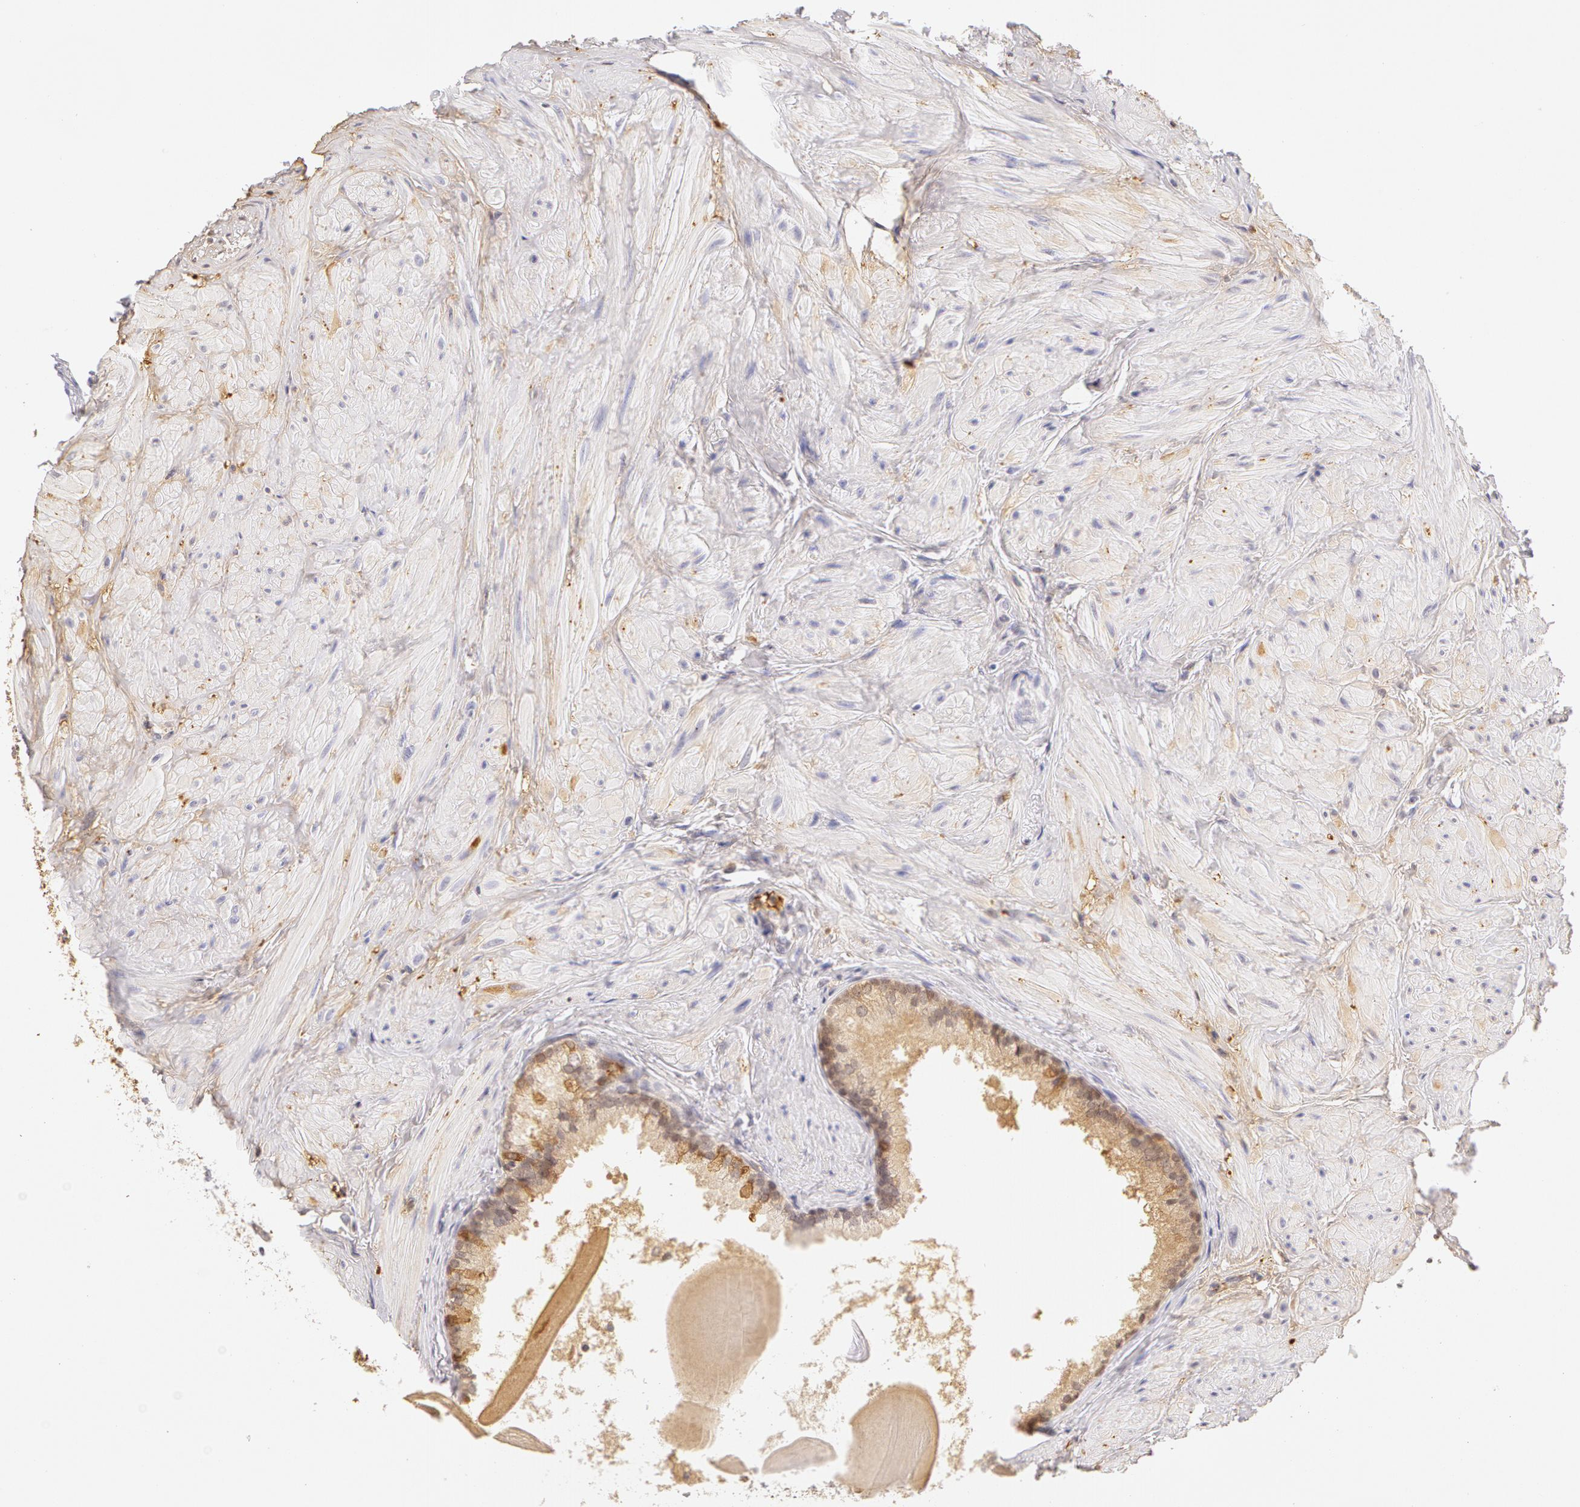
{"staining": {"intensity": "weak", "quantity": "<25%", "location": "cytoplasmic/membranous"}, "tissue": "prostate", "cell_type": "Glandular cells", "image_type": "normal", "snomed": [{"axis": "morphology", "description": "Normal tissue, NOS"}, {"axis": "topography", "description": "Prostate"}], "caption": "An immunohistochemistry (IHC) photomicrograph of normal prostate is shown. There is no staining in glandular cells of prostate. (IHC, brightfield microscopy, high magnification).", "gene": "AHSG", "patient": {"sex": "male", "age": 65}}